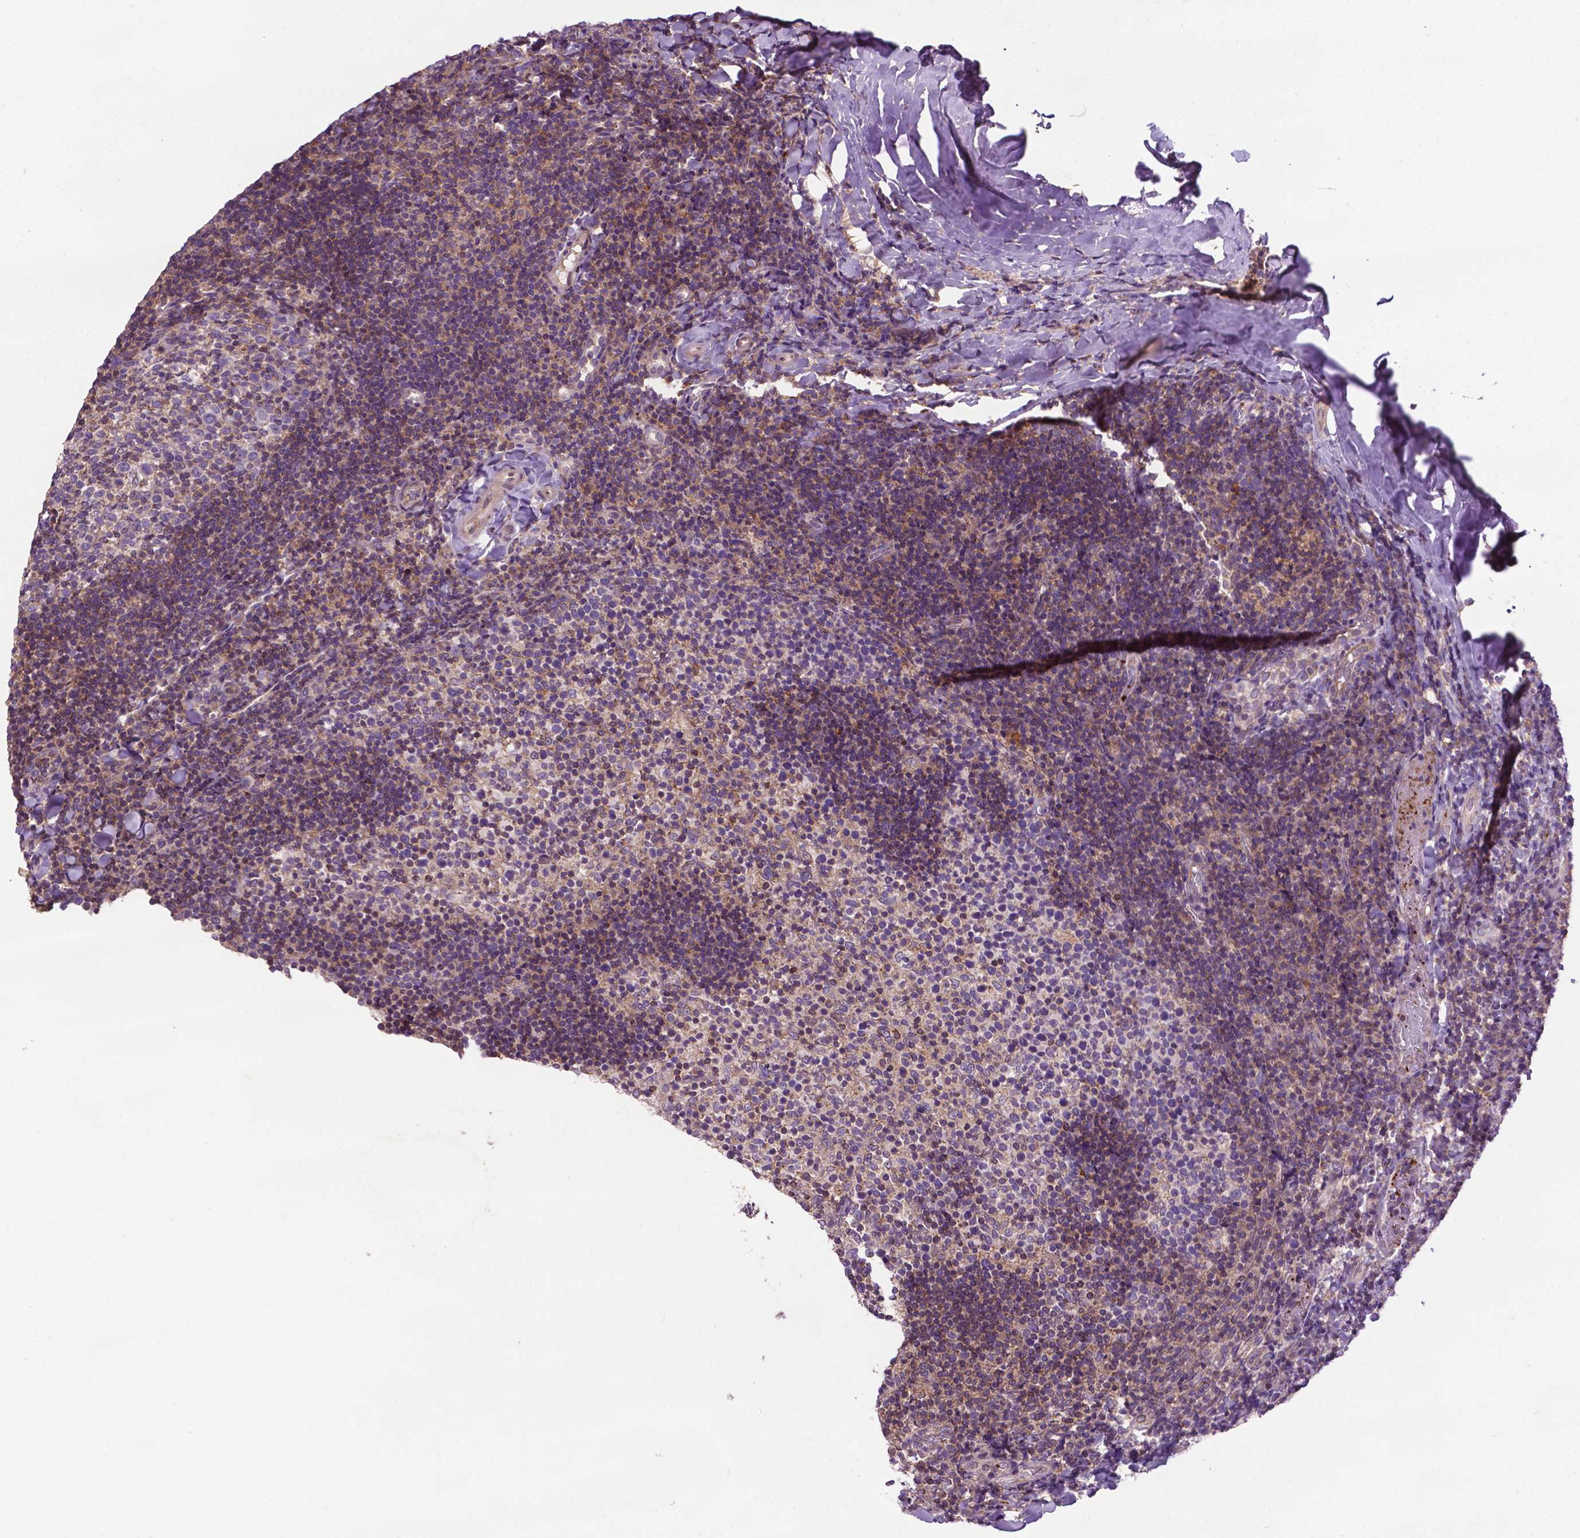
{"staining": {"intensity": "weak", "quantity": "<25%", "location": "cytoplasmic/membranous"}, "tissue": "tonsil", "cell_type": "Germinal center cells", "image_type": "normal", "snomed": [{"axis": "morphology", "description": "Normal tissue, NOS"}, {"axis": "topography", "description": "Tonsil"}], "caption": "Immunohistochemical staining of unremarkable human tonsil exhibits no significant expression in germinal center cells. (Immunohistochemistry (ihc), brightfield microscopy, high magnification).", "gene": "SPNS2", "patient": {"sex": "female", "age": 10}}